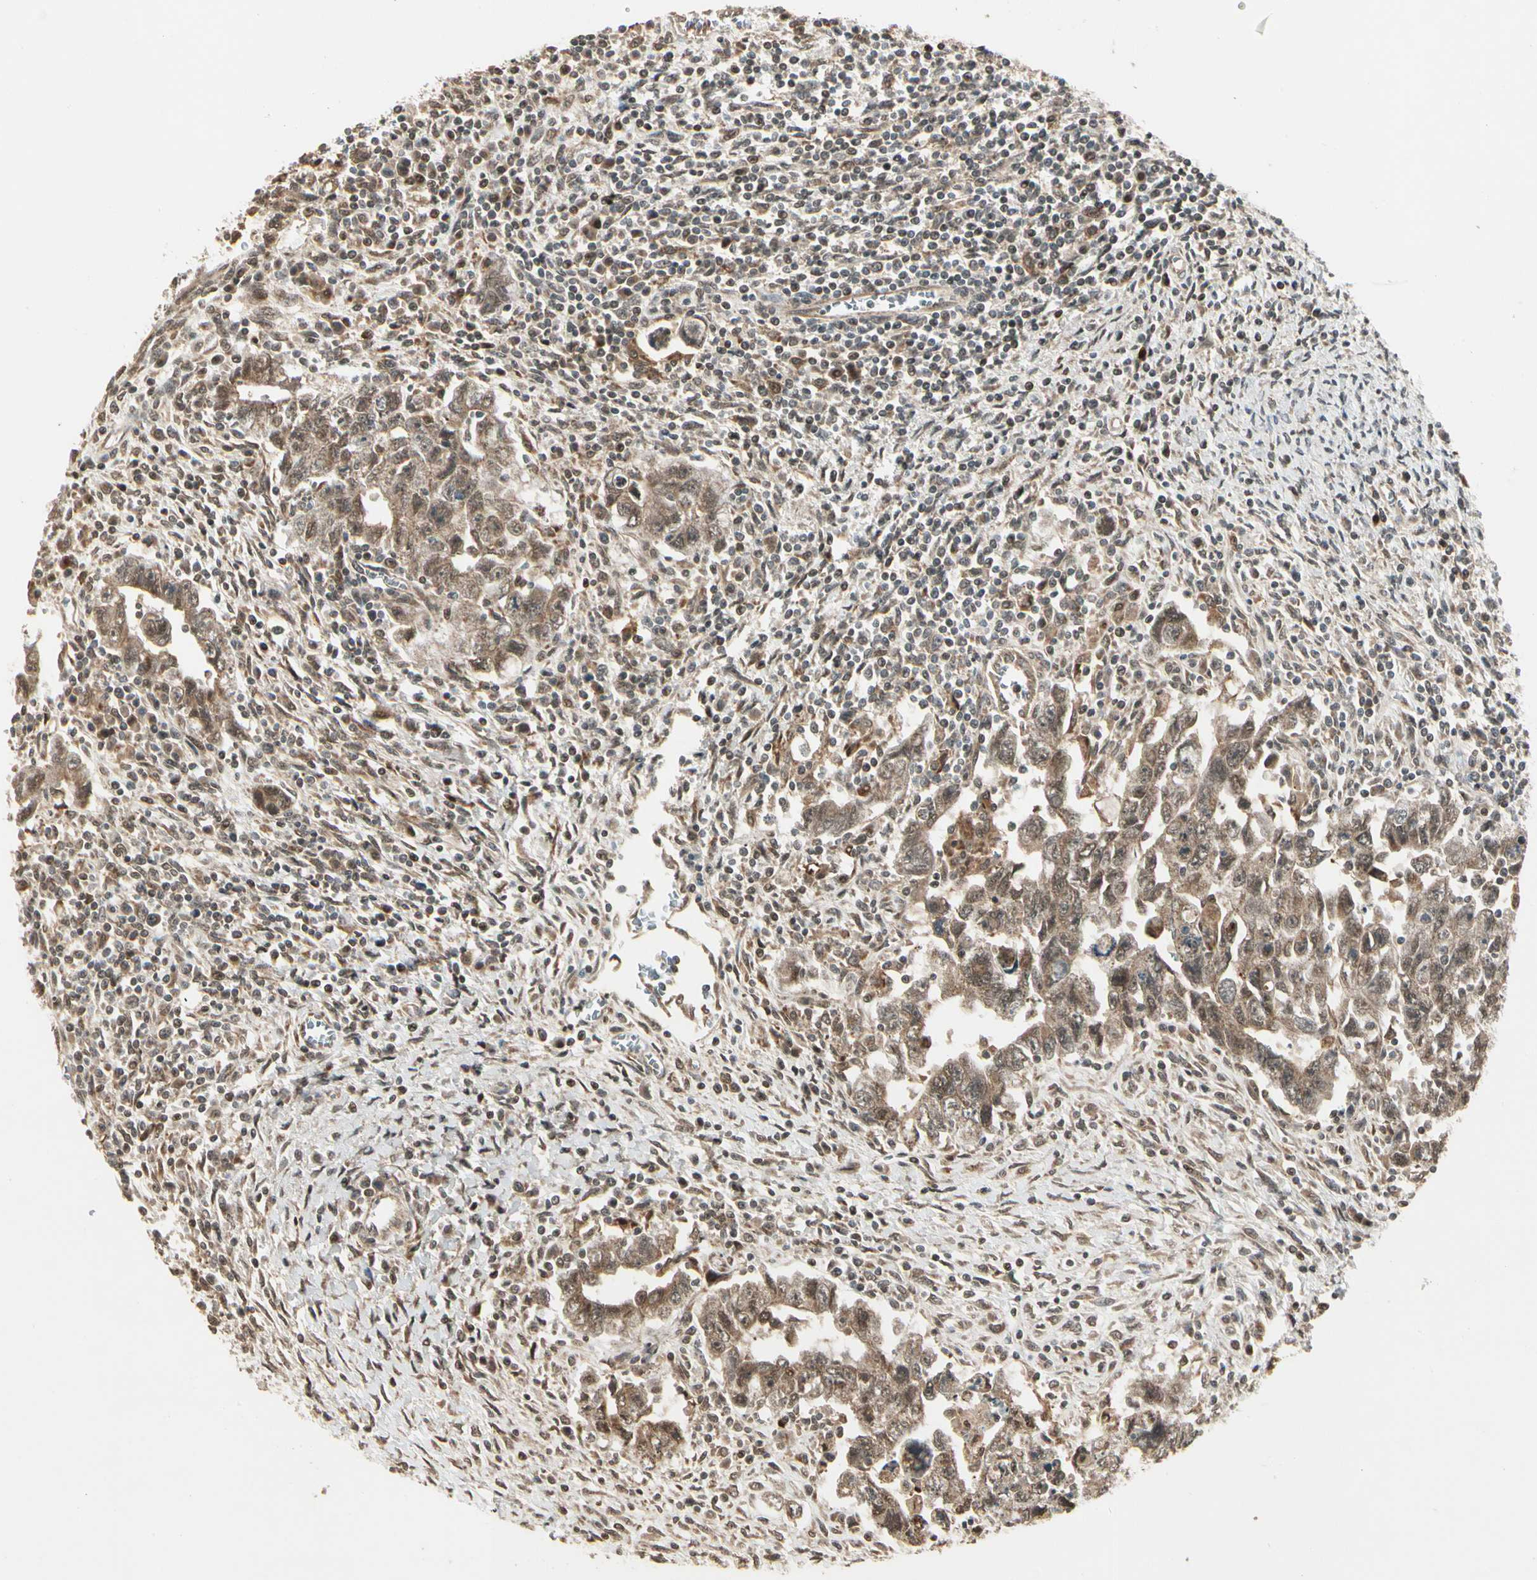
{"staining": {"intensity": "moderate", "quantity": ">75%", "location": "cytoplasmic/membranous"}, "tissue": "testis cancer", "cell_type": "Tumor cells", "image_type": "cancer", "snomed": [{"axis": "morphology", "description": "Carcinoma, Embryonal, NOS"}, {"axis": "topography", "description": "Testis"}], "caption": "Immunohistochemical staining of testis embryonal carcinoma displays medium levels of moderate cytoplasmic/membranous protein expression in approximately >75% of tumor cells. The staining is performed using DAB brown chromogen to label protein expression. The nuclei are counter-stained blue using hematoxylin.", "gene": "GLUL", "patient": {"sex": "male", "age": 28}}